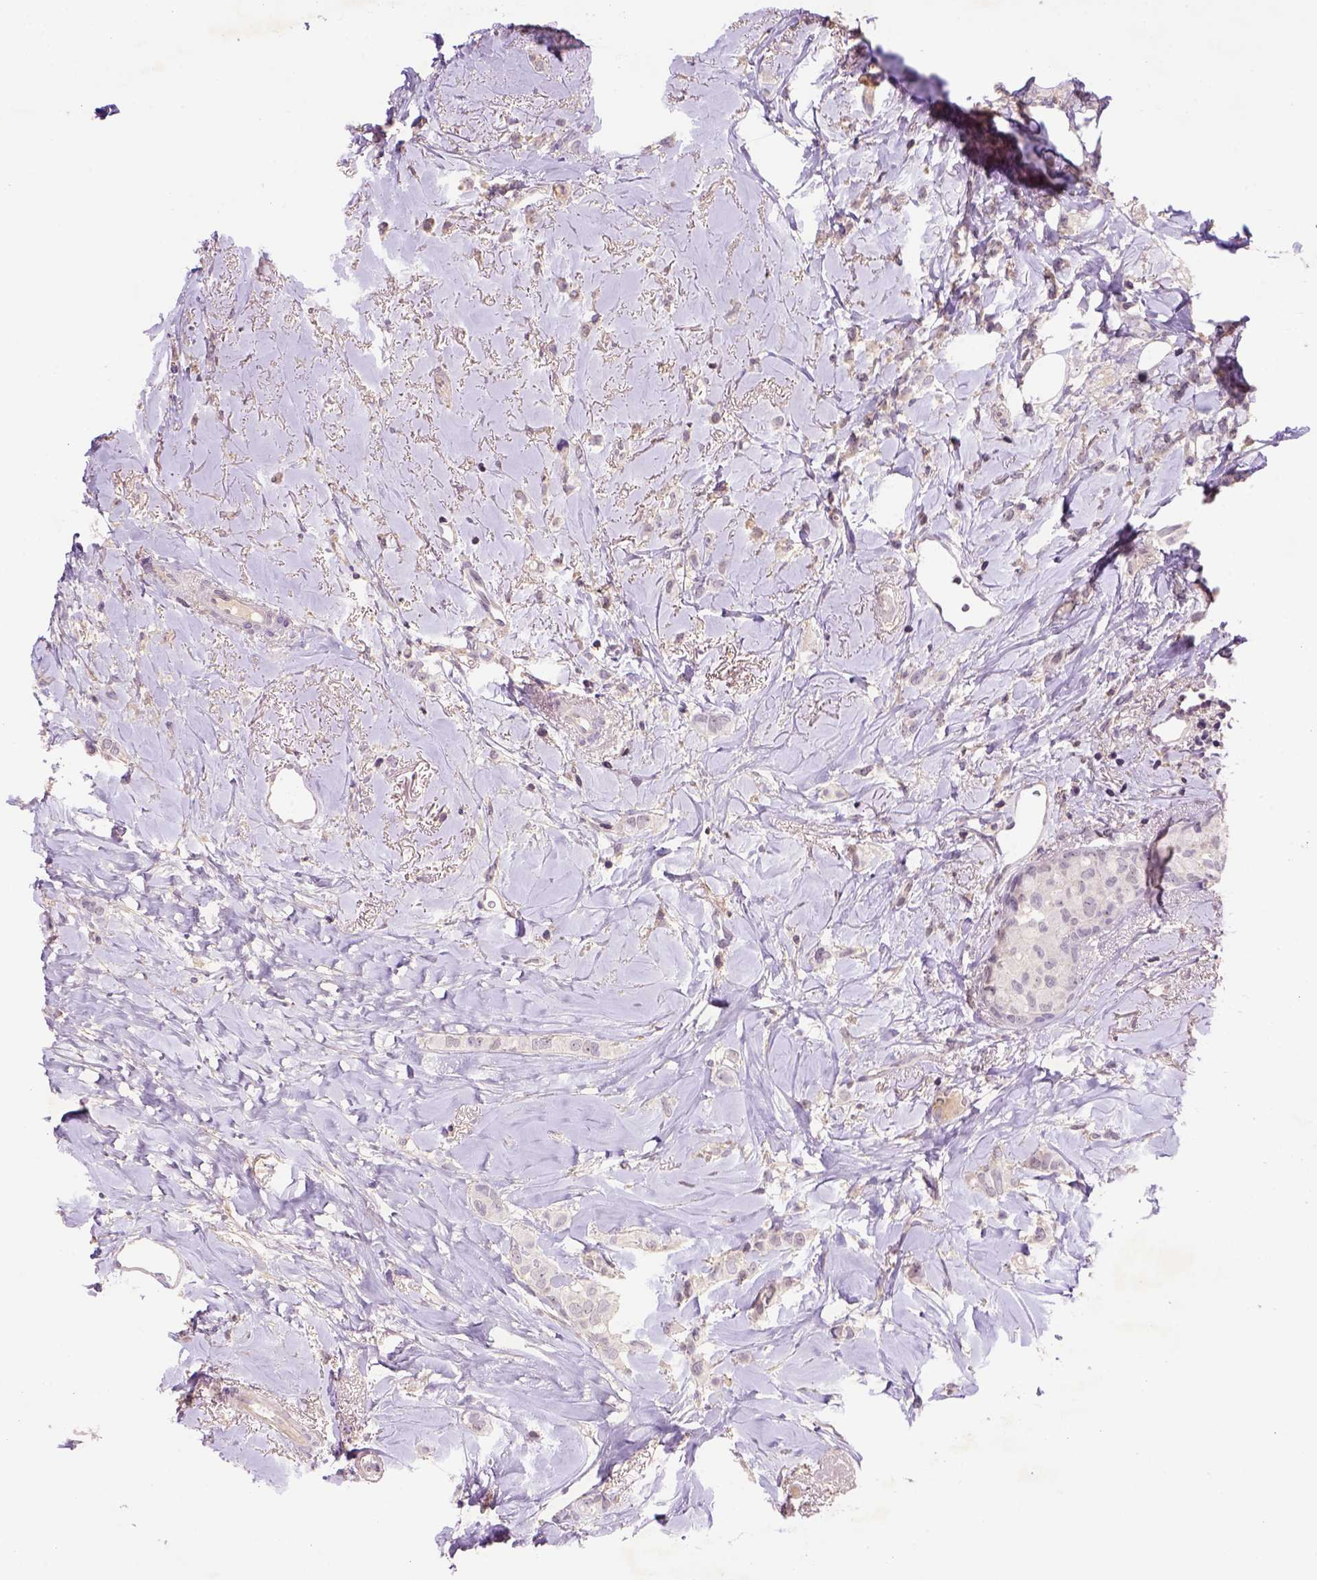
{"staining": {"intensity": "weak", "quantity": ">75%", "location": "cytoplasmic/membranous,nuclear"}, "tissue": "breast cancer", "cell_type": "Tumor cells", "image_type": "cancer", "snomed": [{"axis": "morphology", "description": "Lobular carcinoma"}, {"axis": "topography", "description": "Breast"}], "caption": "Weak cytoplasmic/membranous and nuclear staining is seen in about >75% of tumor cells in breast cancer (lobular carcinoma).", "gene": "SCML4", "patient": {"sex": "female", "age": 66}}